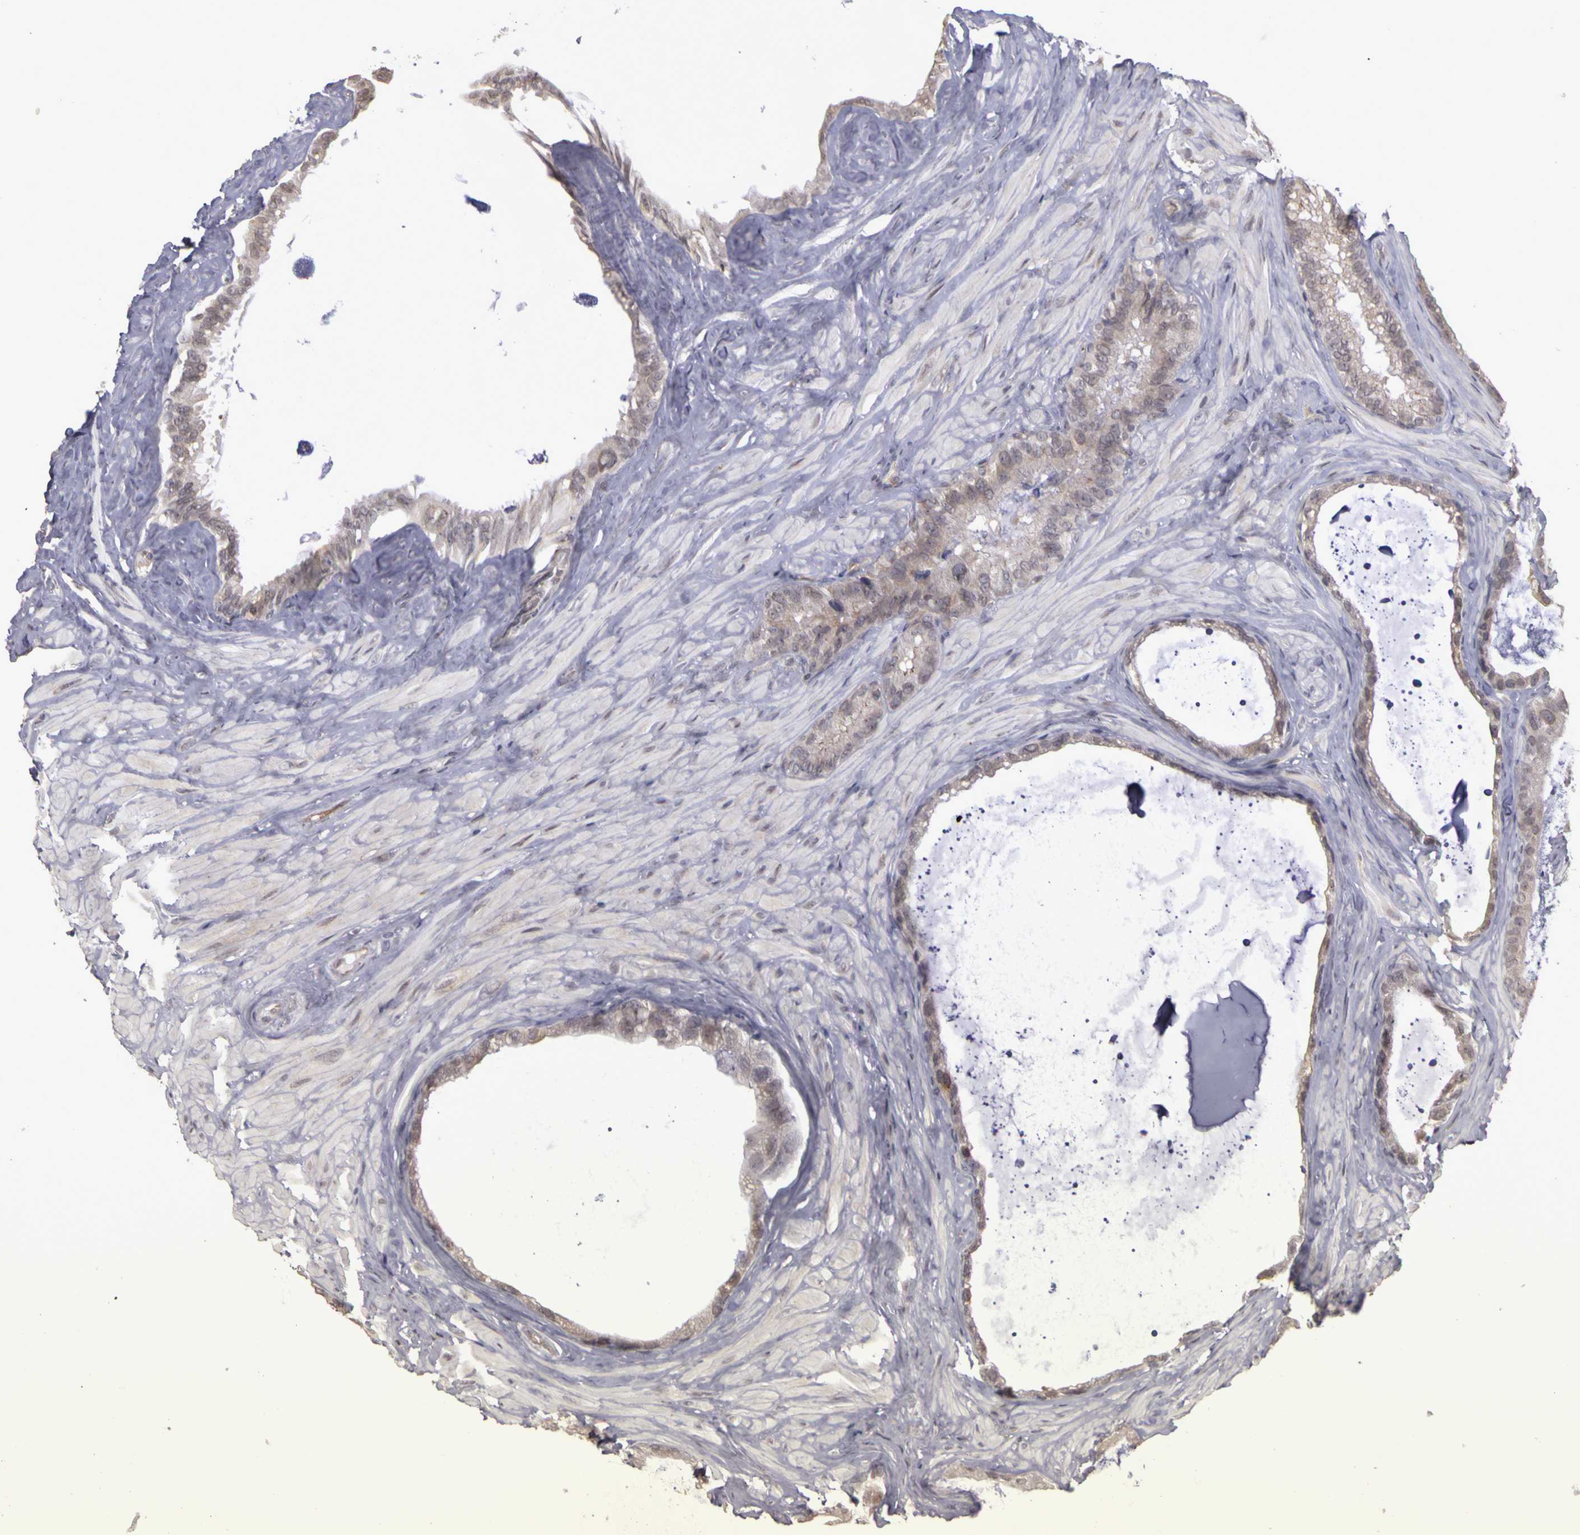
{"staining": {"intensity": "moderate", "quantity": ">75%", "location": "cytoplasmic/membranous"}, "tissue": "seminal vesicle", "cell_type": "Glandular cells", "image_type": "normal", "snomed": [{"axis": "morphology", "description": "Normal tissue, NOS"}, {"axis": "topography", "description": "Seminal veicle"}], "caption": "Moderate cytoplasmic/membranous staining for a protein is seen in about >75% of glandular cells of benign seminal vesicle using IHC.", "gene": "FRMD7", "patient": {"sex": "male", "age": 63}}